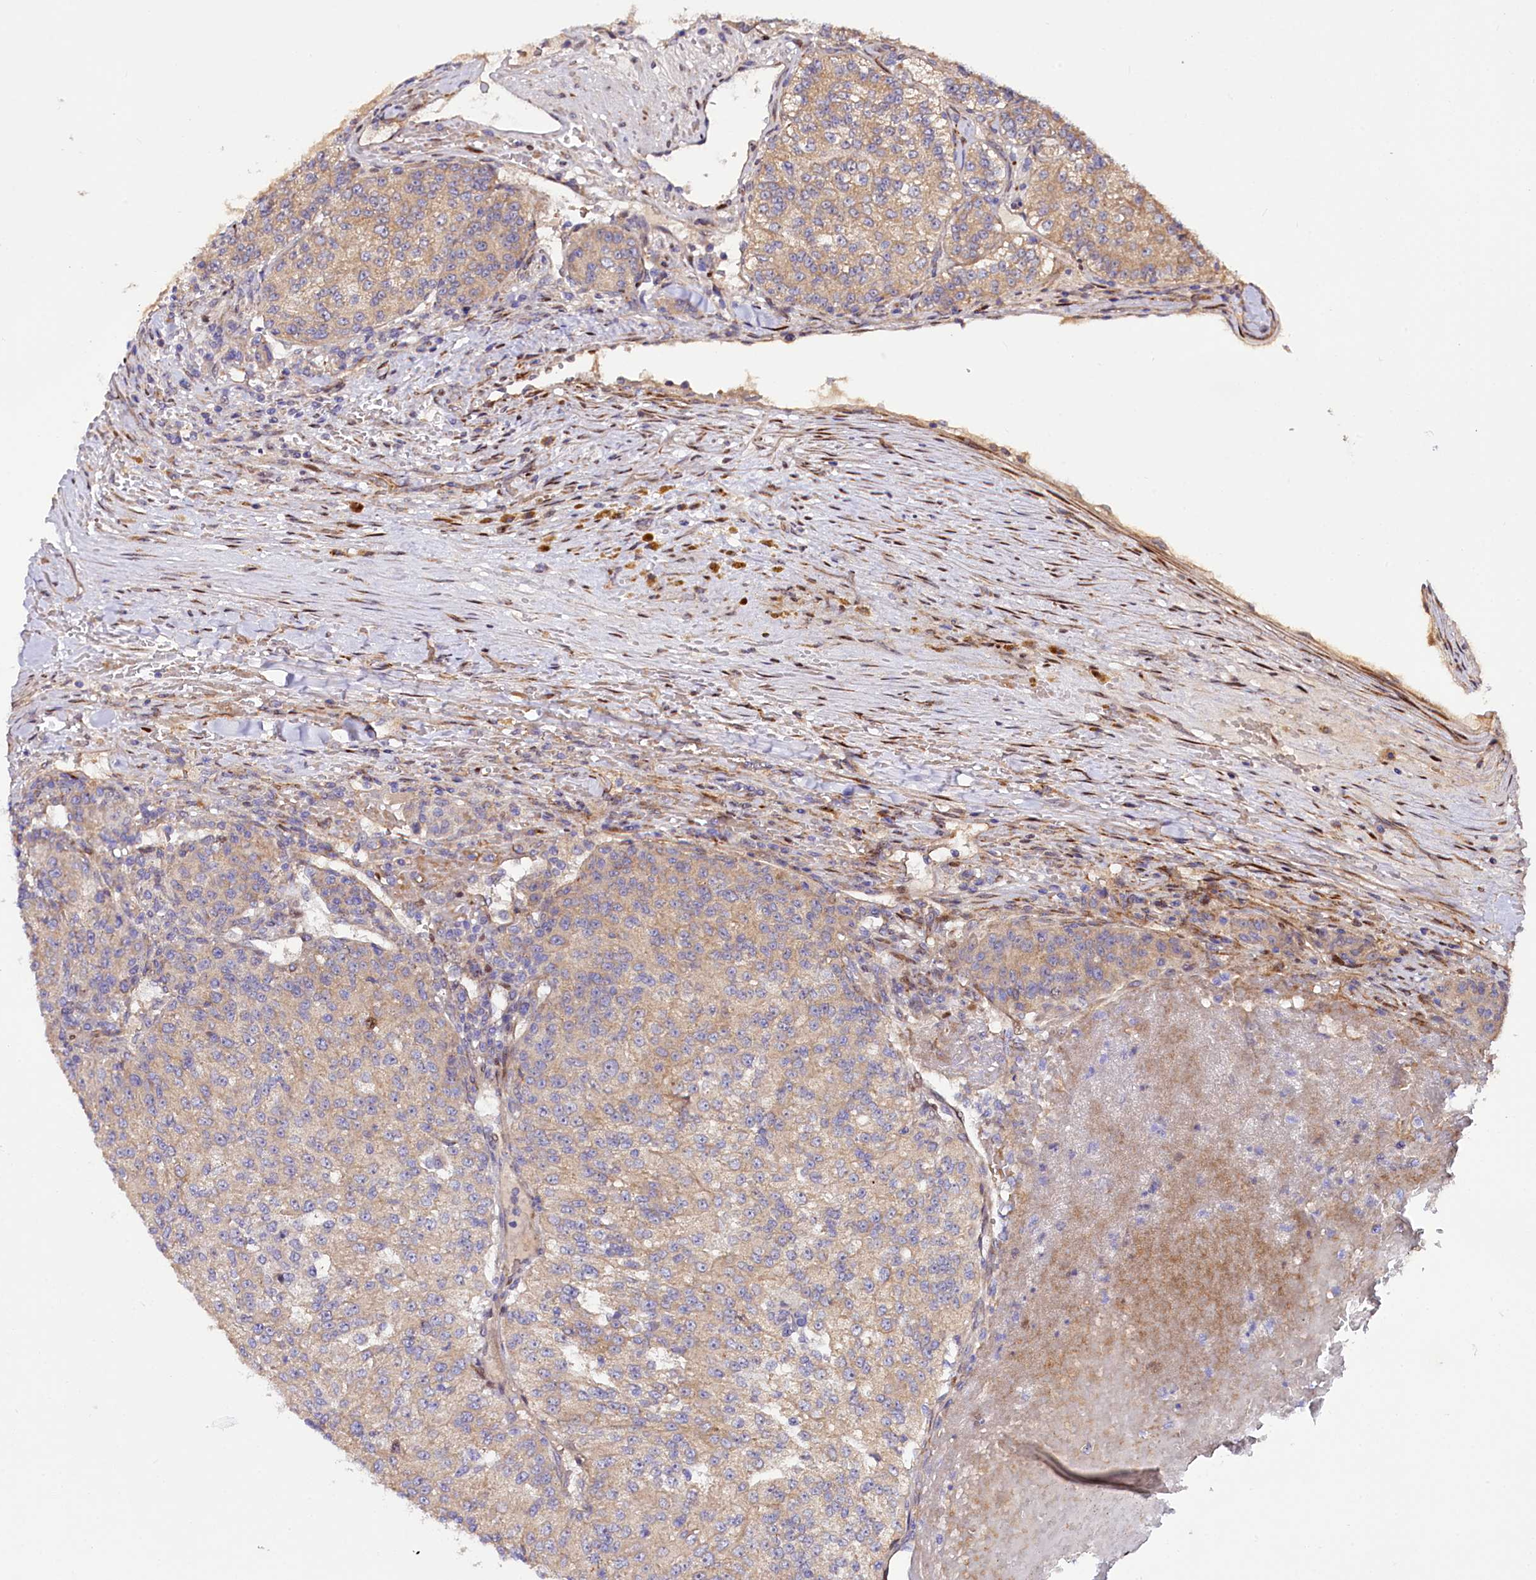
{"staining": {"intensity": "weak", "quantity": ">75%", "location": "cytoplasmic/membranous"}, "tissue": "renal cancer", "cell_type": "Tumor cells", "image_type": "cancer", "snomed": [{"axis": "morphology", "description": "Adenocarcinoma, NOS"}, {"axis": "topography", "description": "Kidney"}], "caption": "Immunohistochemical staining of renal adenocarcinoma displays weak cytoplasmic/membranous protein positivity in approximately >75% of tumor cells. The staining was performed using DAB (3,3'-diaminobenzidine) to visualize the protein expression in brown, while the nuclei were stained in blue with hematoxylin (Magnification: 20x).", "gene": "PDZRN3", "patient": {"sex": "female", "age": 63}}